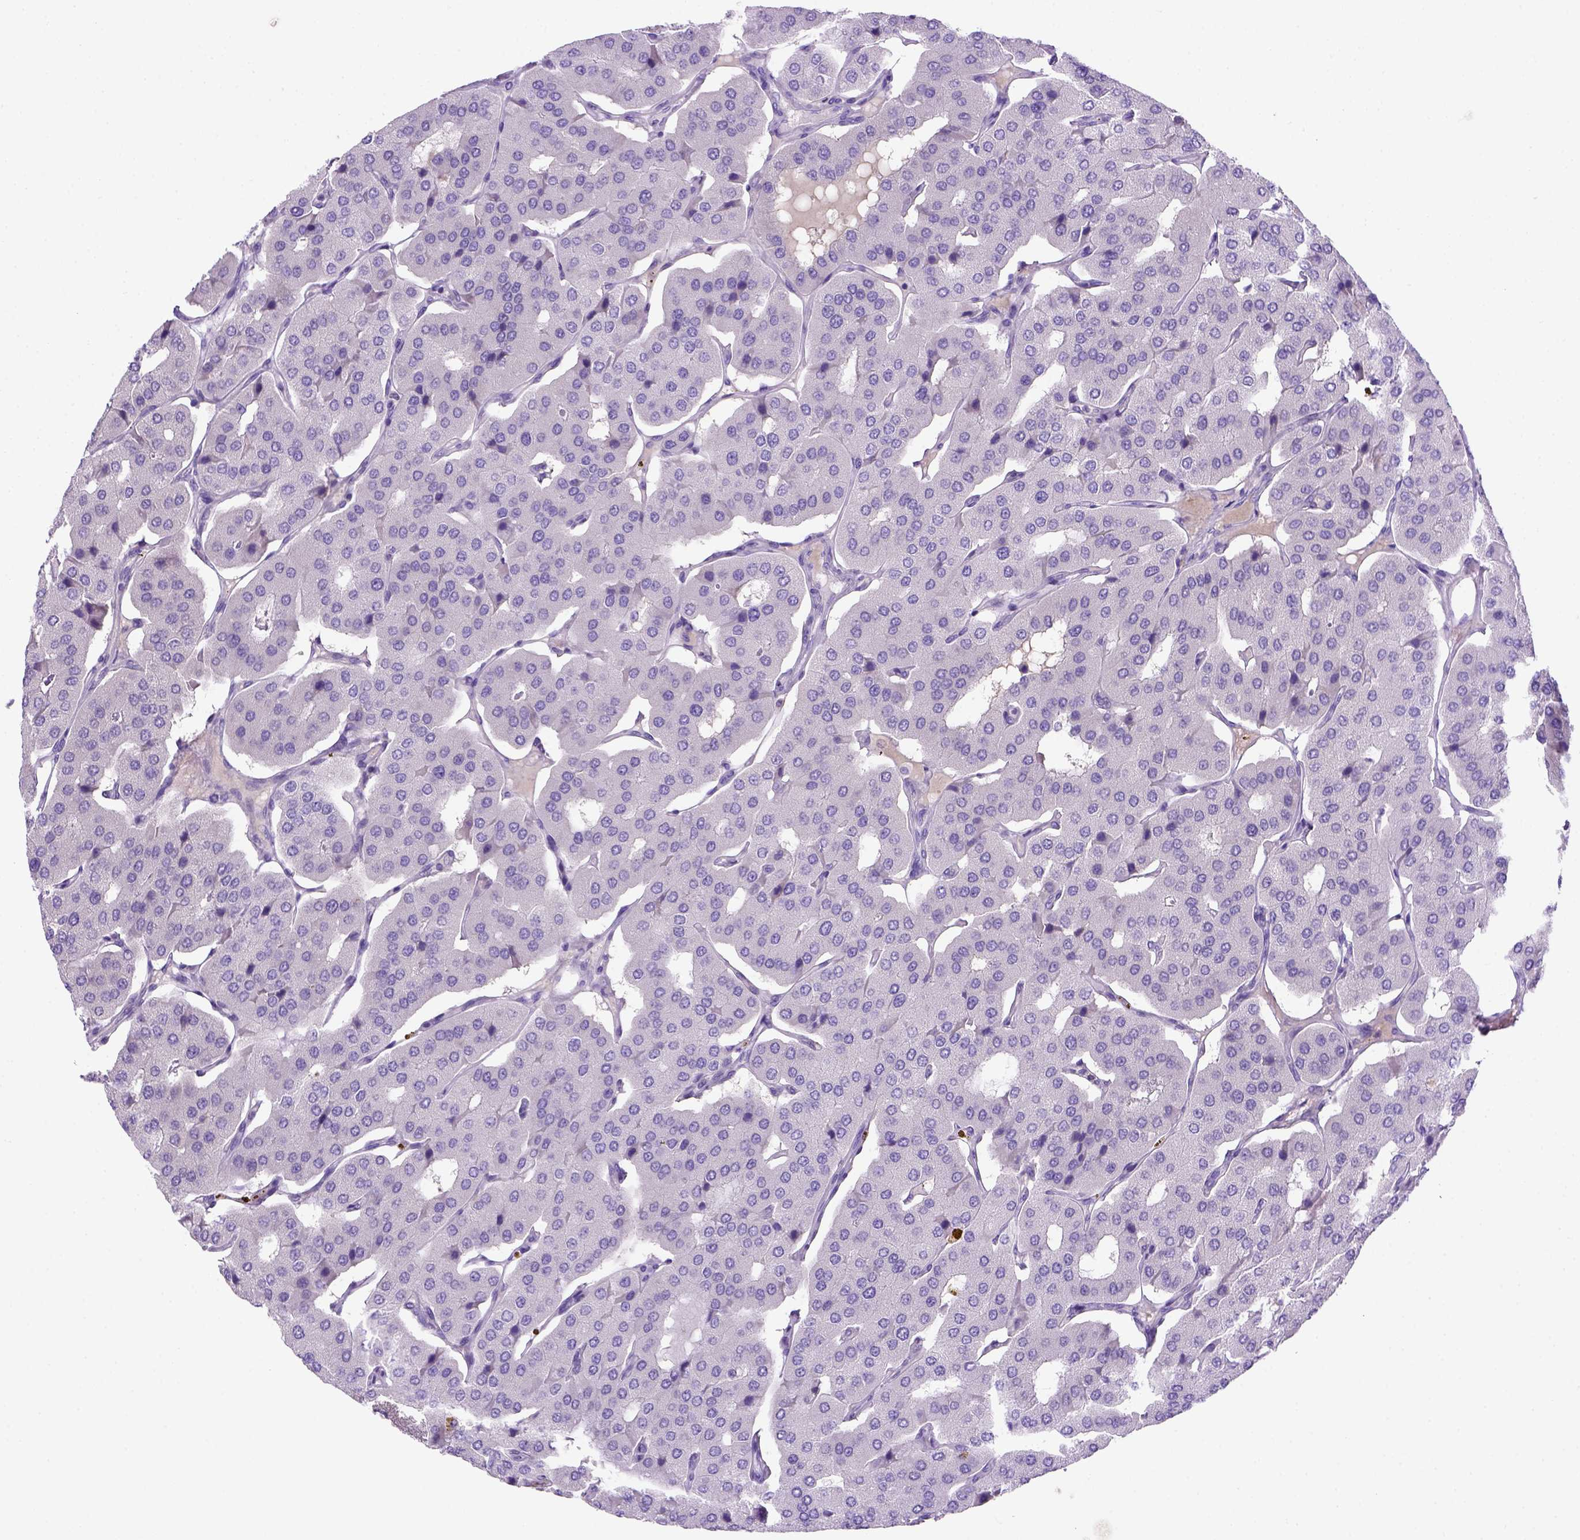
{"staining": {"intensity": "negative", "quantity": "none", "location": "none"}, "tissue": "parathyroid gland", "cell_type": "Glandular cells", "image_type": "normal", "snomed": [{"axis": "morphology", "description": "Normal tissue, NOS"}, {"axis": "morphology", "description": "Adenoma, NOS"}, {"axis": "topography", "description": "Parathyroid gland"}], "caption": "Histopathology image shows no significant protein staining in glandular cells of normal parathyroid gland. (Immunohistochemistry, brightfield microscopy, high magnification).", "gene": "SIRPD", "patient": {"sex": "female", "age": 86}}